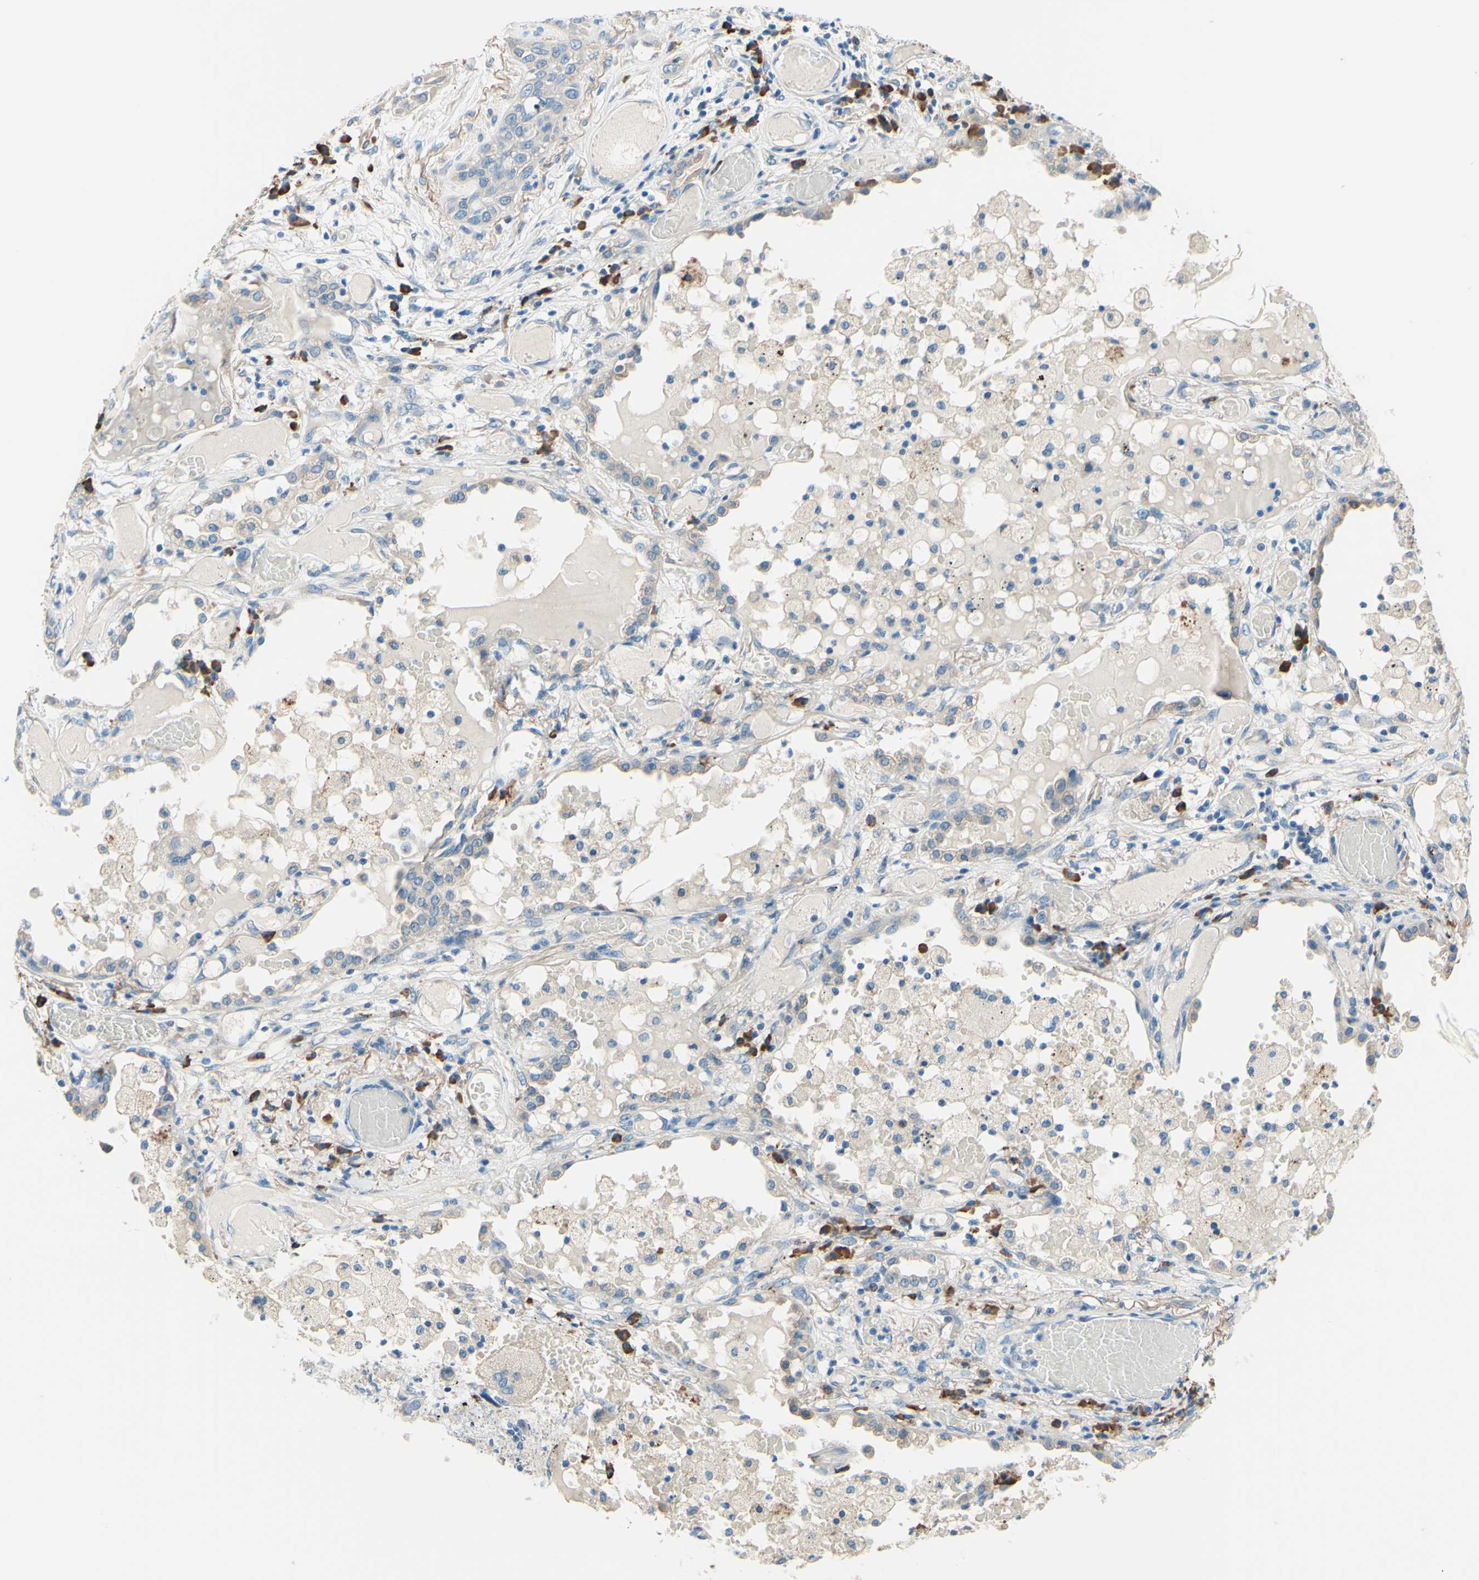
{"staining": {"intensity": "negative", "quantity": "none", "location": "none"}, "tissue": "lung cancer", "cell_type": "Tumor cells", "image_type": "cancer", "snomed": [{"axis": "morphology", "description": "Squamous cell carcinoma, NOS"}, {"axis": "topography", "description": "Lung"}], "caption": "Lung cancer stained for a protein using IHC shows no staining tumor cells.", "gene": "PASD1", "patient": {"sex": "male", "age": 71}}